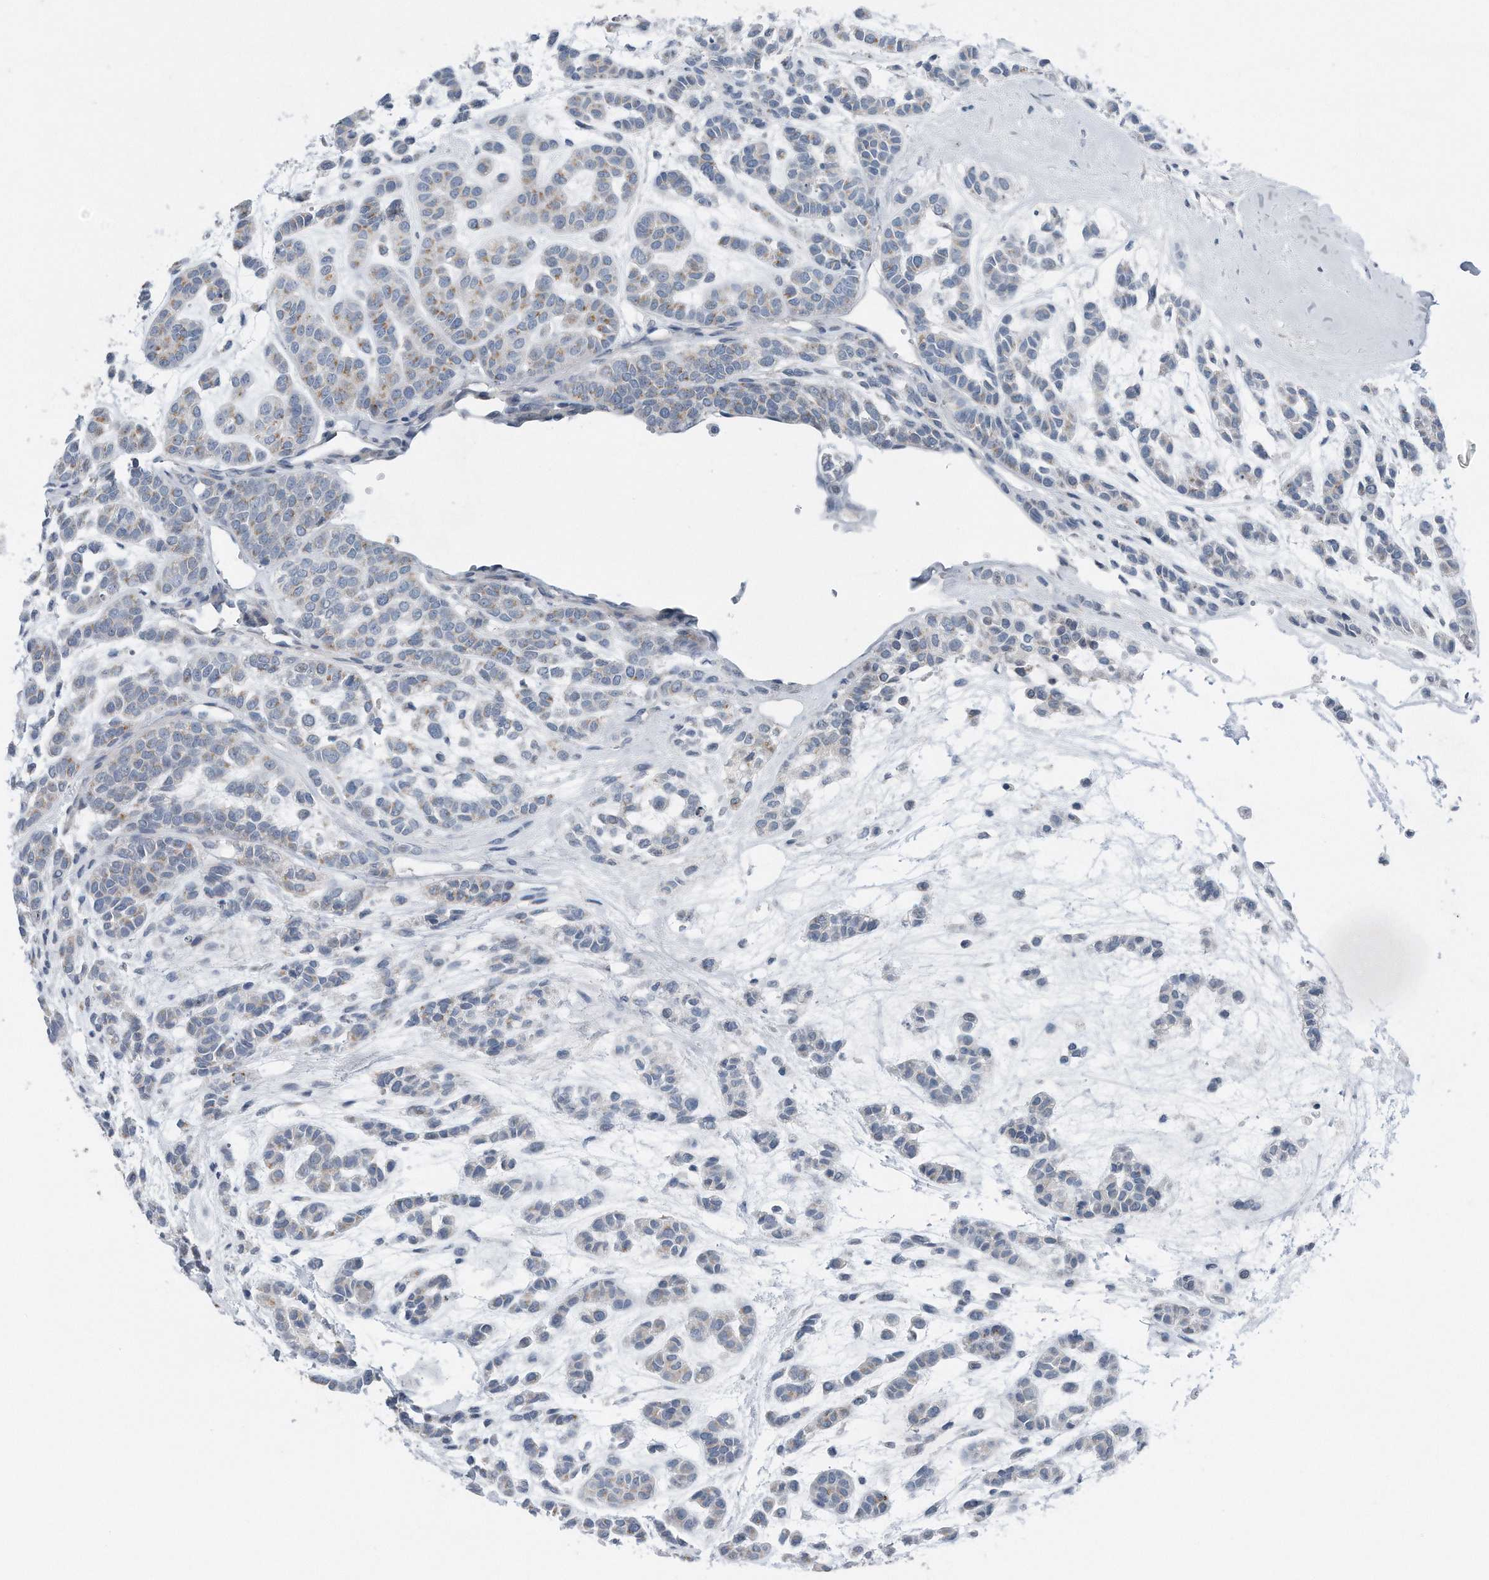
{"staining": {"intensity": "negative", "quantity": "none", "location": "none"}, "tissue": "head and neck cancer", "cell_type": "Tumor cells", "image_type": "cancer", "snomed": [{"axis": "morphology", "description": "Adenocarcinoma, NOS"}, {"axis": "morphology", "description": "Adenoma, NOS"}, {"axis": "topography", "description": "Head-Neck"}], "caption": "High power microscopy histopathology image of an immunohistochemistry image of head and neck adenocarcinoma, revealing no significant staining in tumor cells. (DAB (3,3'-diaminobenzidine) immunohistochemistry with hematoxylin counter stain).", "gene": "YRDC", "patient": {"sex": "female", "age": 55}}